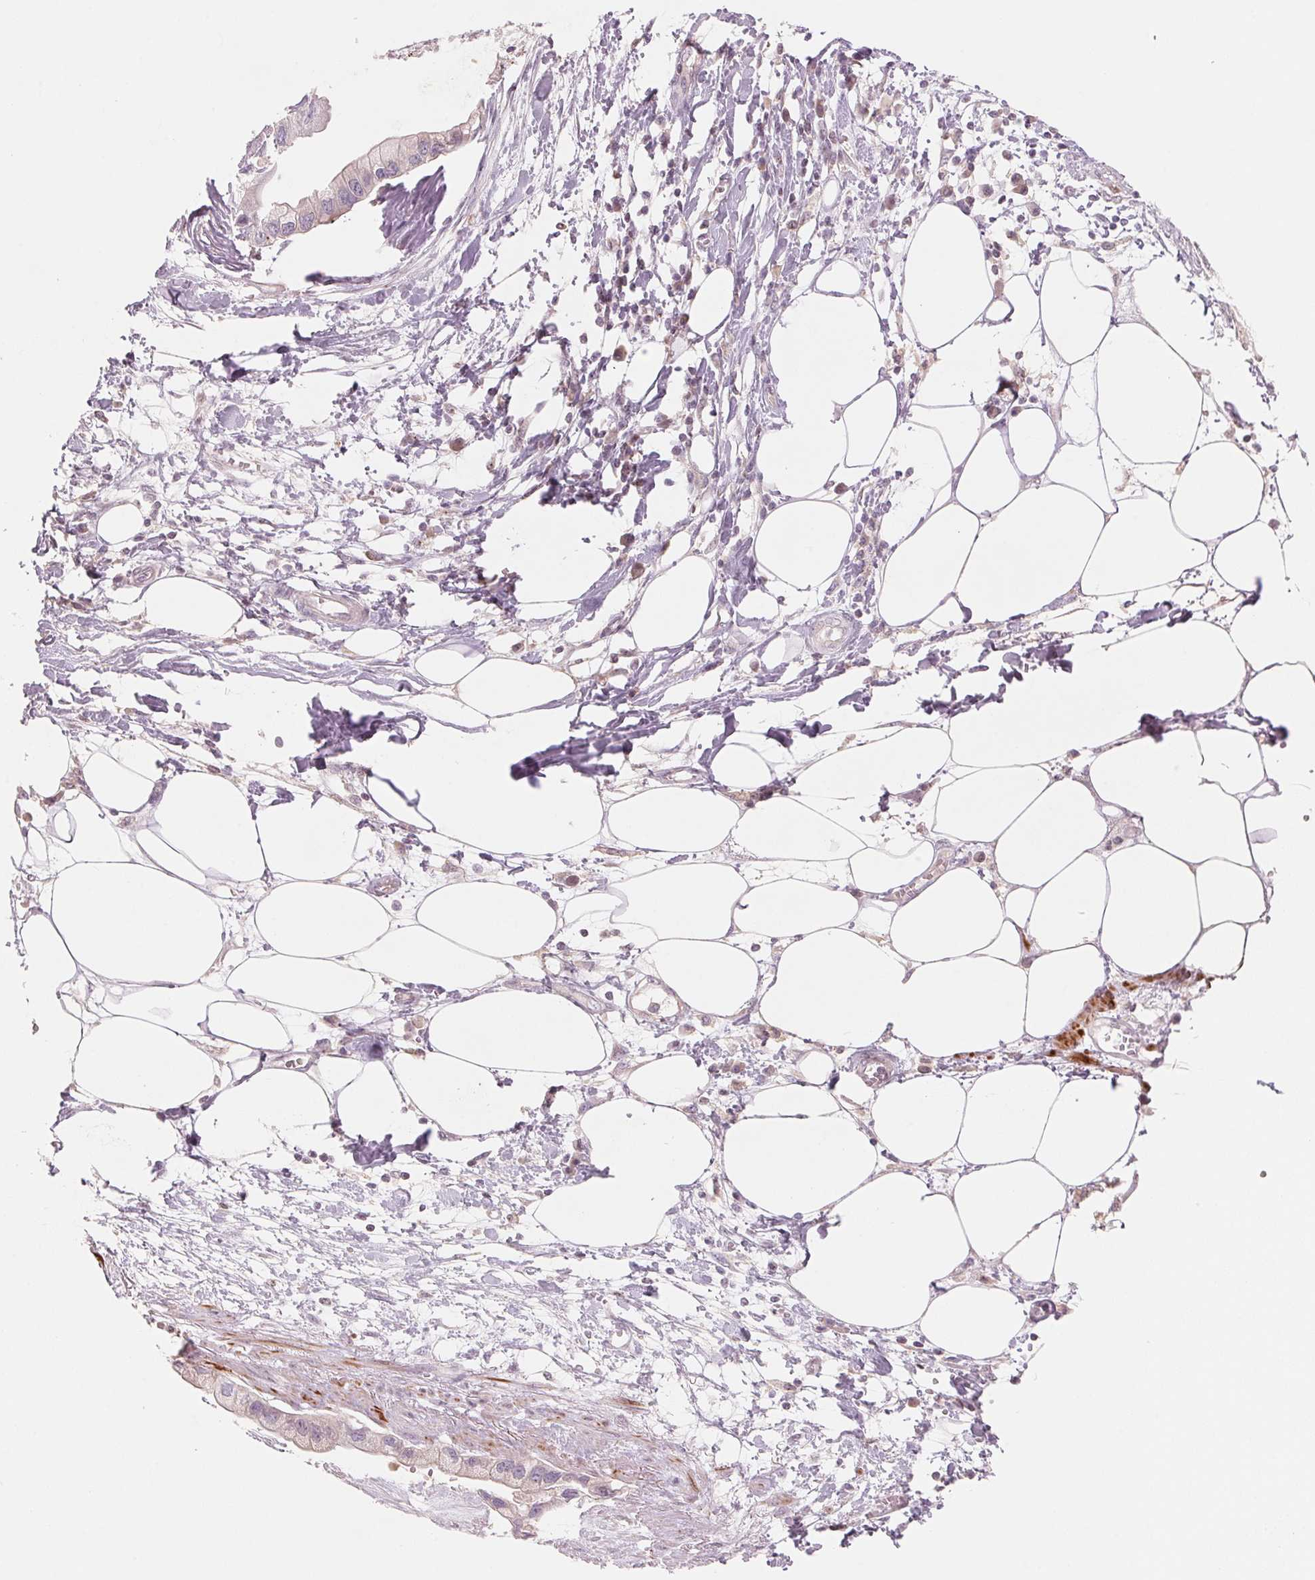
{"staining": {"intensity": "negative", "quantity": "none", "location": "none"}, "tissue": "pancreatic cancer", "cell_type": "Tumor cells", "image_type": "cancer", "snomed": [{"axis": "morphology", "description": "Adenocarcinoma, NOS"}, {"axis": "topography", "description": "Pancreas"}], "caption": "Pancreatic adenocarcinoma was stained to show a protein in brown. There is no significant positivity in tumor cells.", "gene": "SLC17A4", "patient": {"sex": "female", "age": 73}}